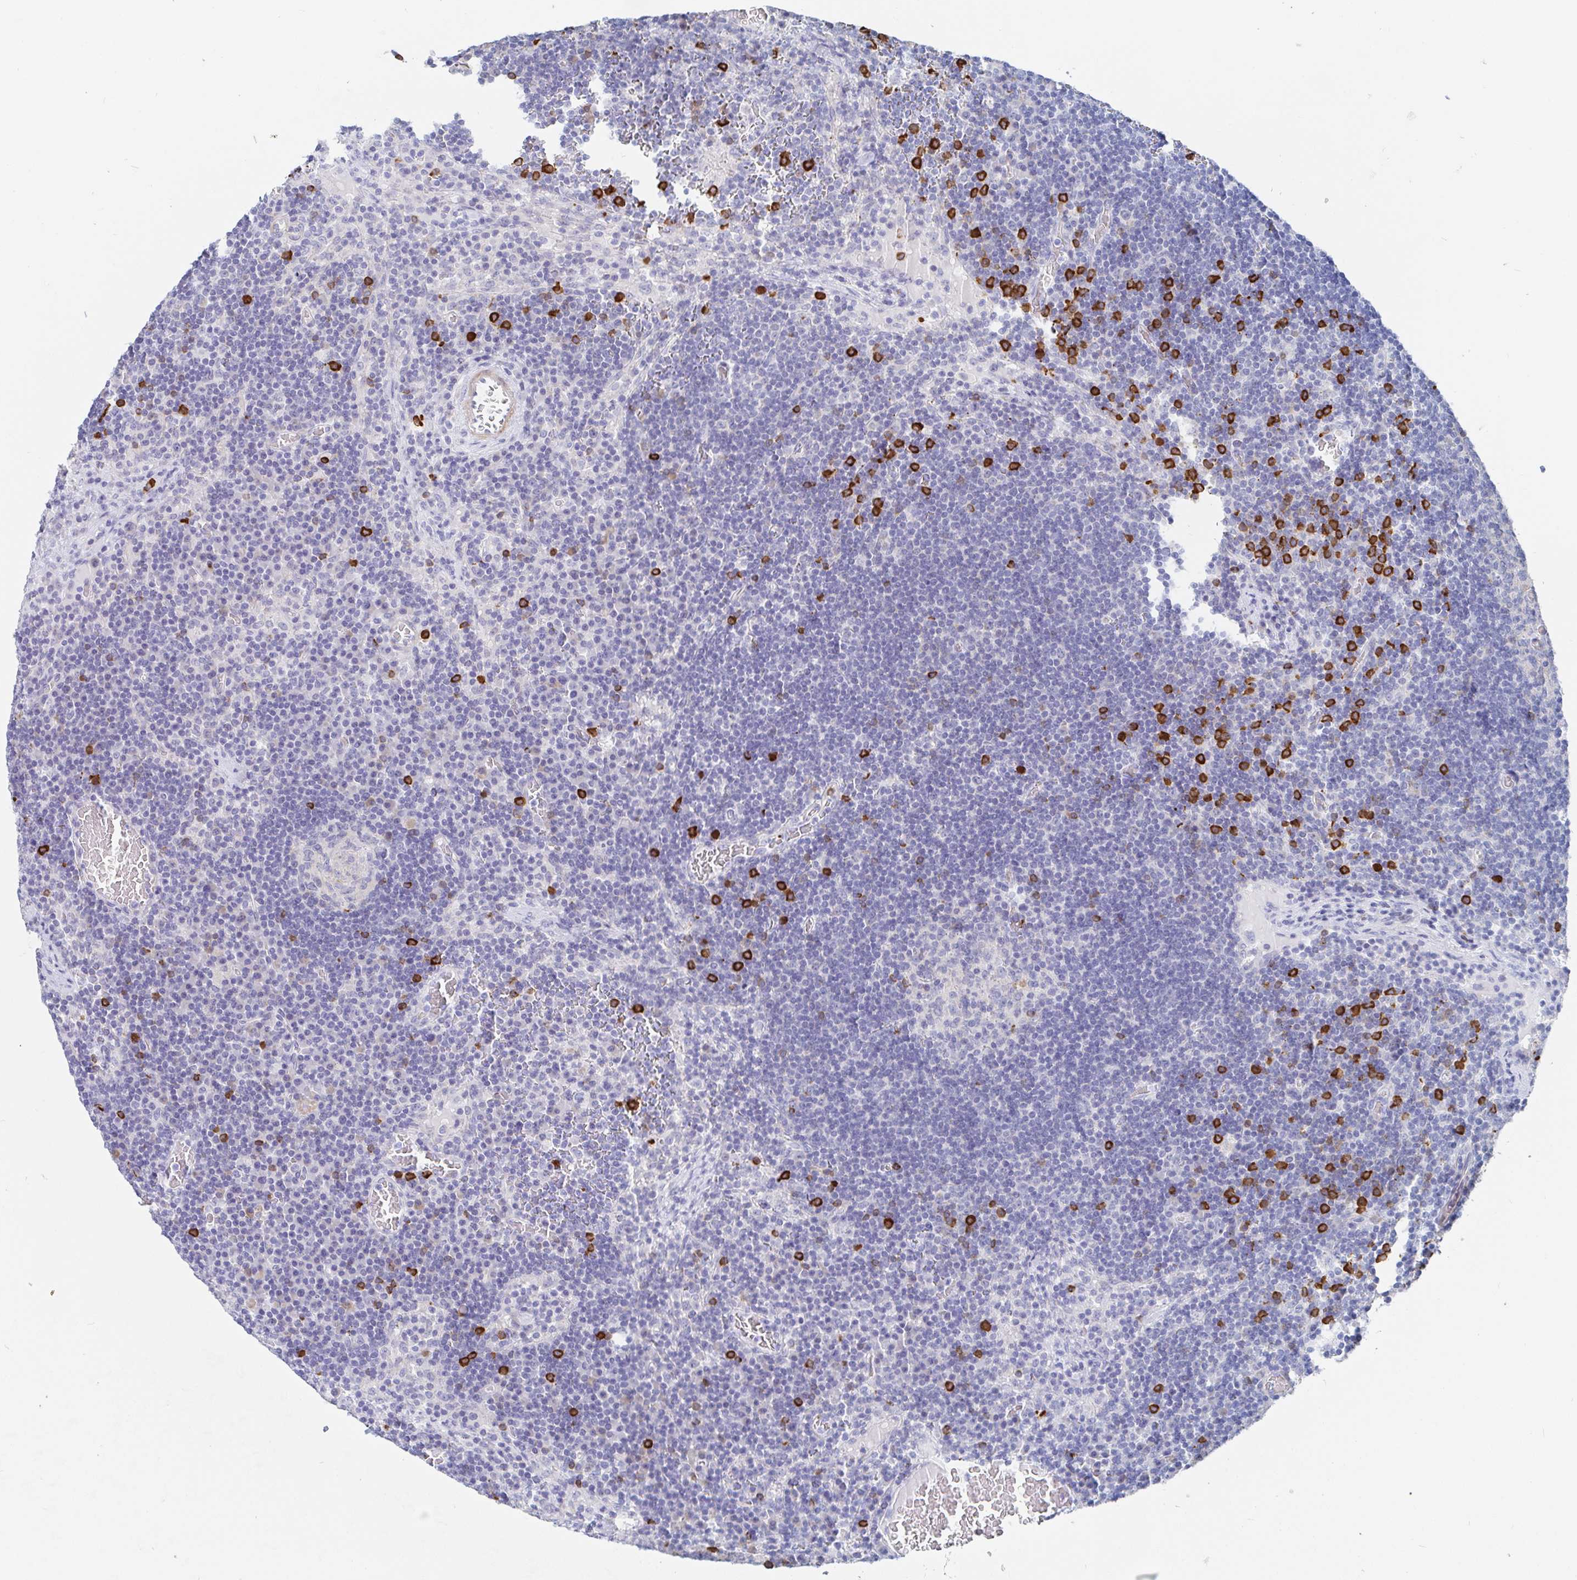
{"staining": {"intensity": "negative", "quantity": "none", "location": "none"}, "tissue": "lymph node", "cell_type": "Germinal center cells", "image_type": "normal", "snomed": [{"axis": "morphology", "description": "Normal tissue, NOS"}, {"axis": "topography", "description": "Lymph node"}], "caption": "Lymph node stained for a protein using IHC demonstrates no positivity germinal center cells.", "gene": "PACSIN1", "patient": {"sex": "male", "age": 67}}